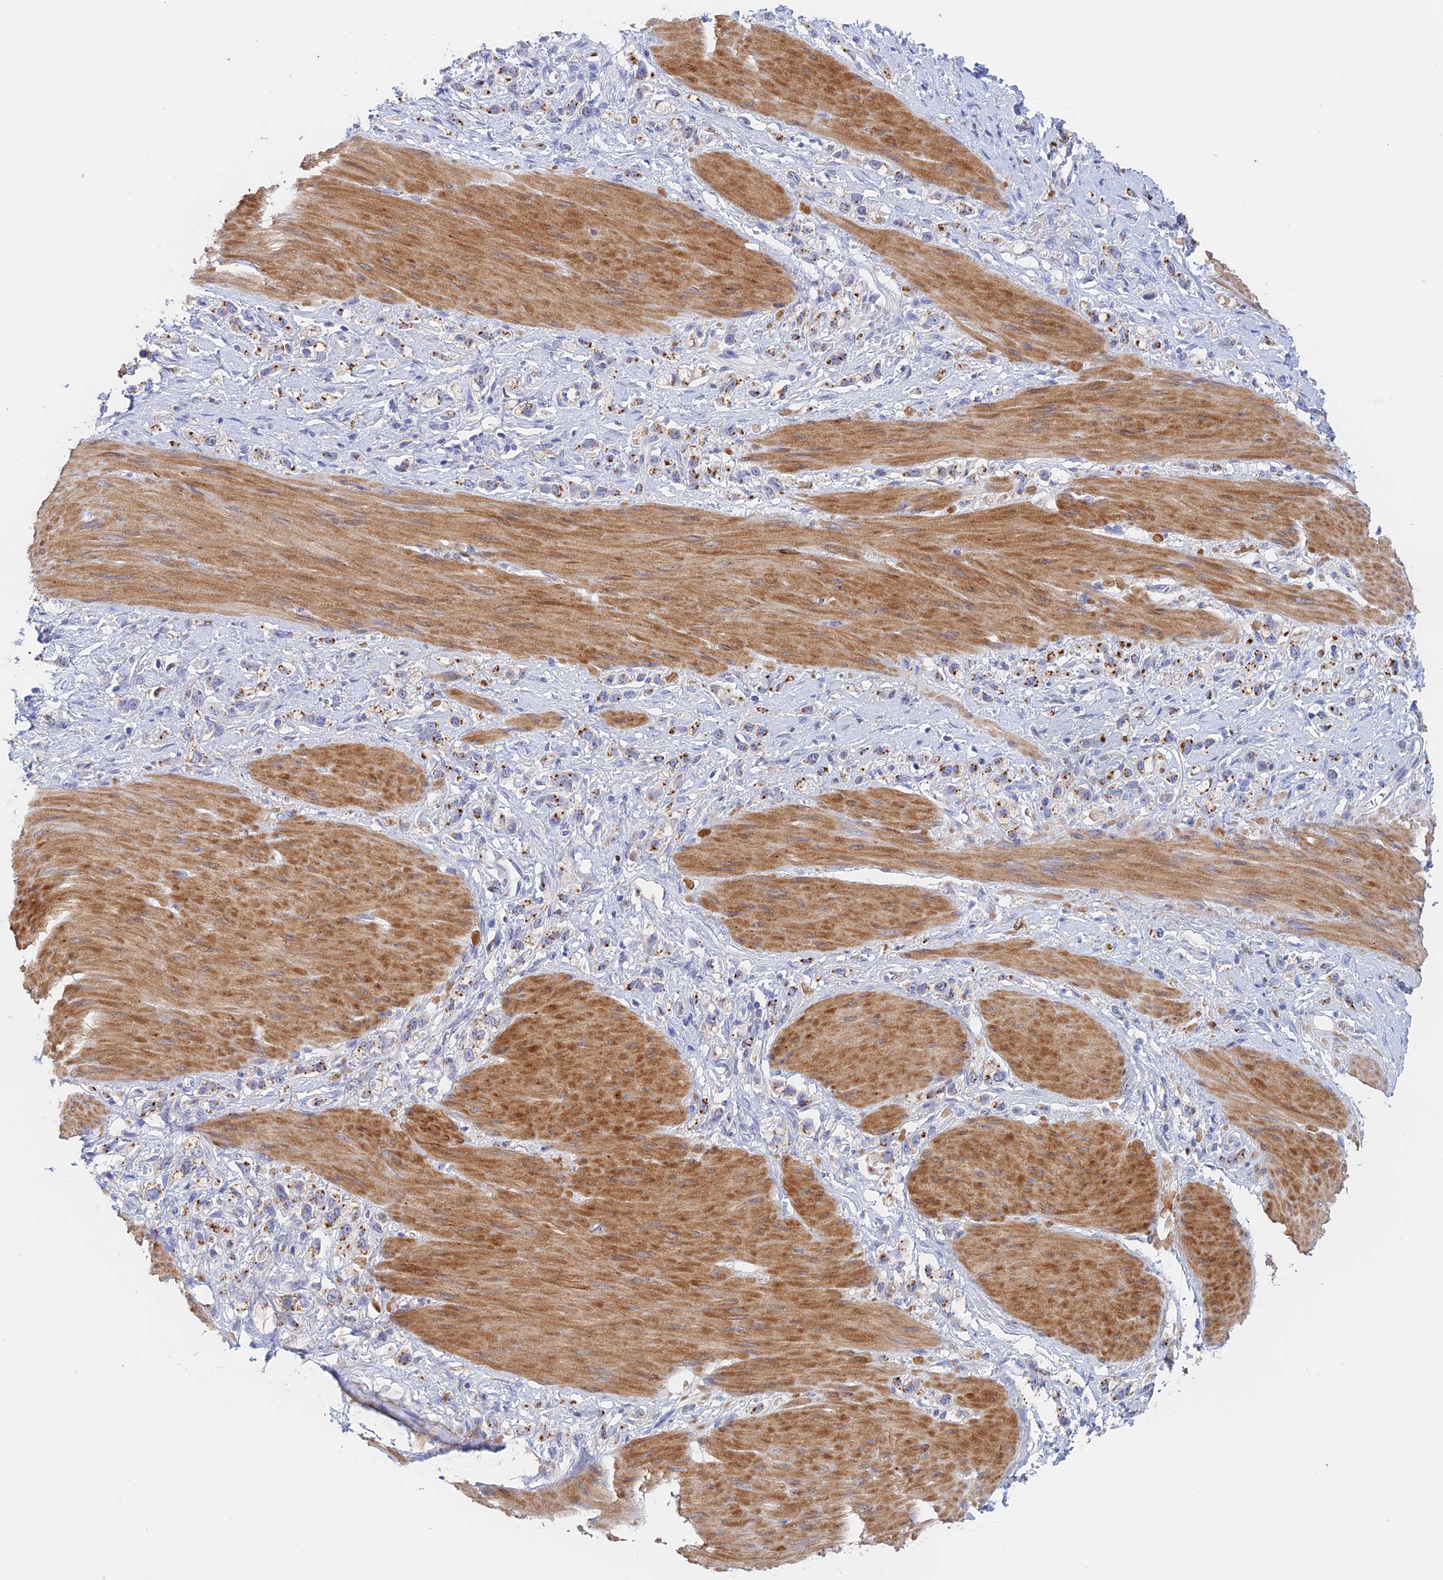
{"staining": {"intensity": "strong", "quantity": "25%-75%", "location": "cytoplasmic/membranous"}, "tissue": "stomach cancer", "cell_type": "Tumor cells", "image_type": "cancer", "snomed": [{"axis": "morphology", "description": "Adenocarcinoma, NOS"}, {"axis": "topography", "description": "Stomach"}], "caption": "About 25%-75% of tumor cells in human adenocarcinoma (stomach) reveal strong cytoplasmic/membranous protein expression as visualized by brown immunohistochemical staining.", "gene": "SLC24A3", "patient": {"sex": "female", "age": 65}}